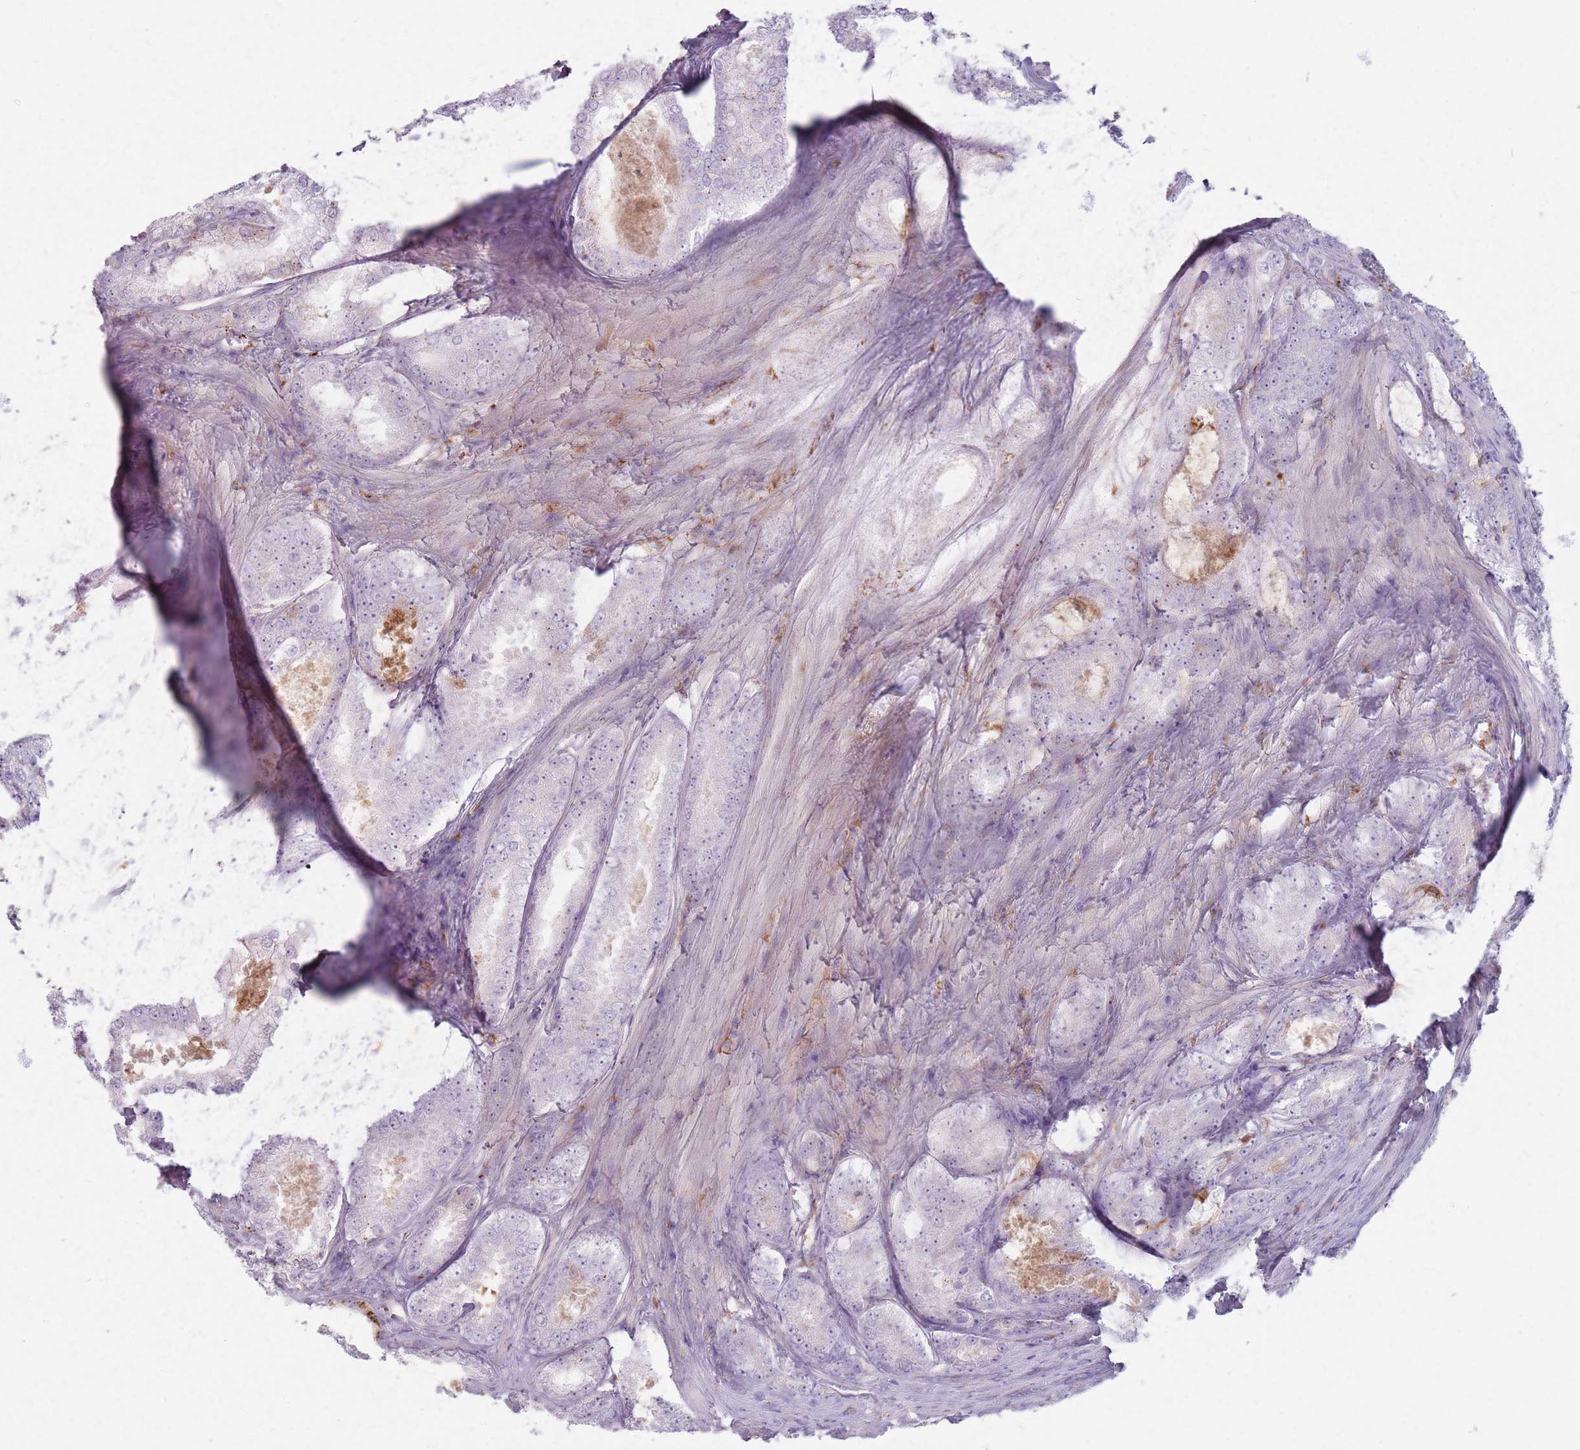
{"staining": {"intensity": "negative", "quantity": "none", "location": "none"}, "tissue": "prostate cancer", "cell_type": "Tumor cells", "image_type": "cancer", "snomed": [{"axis": "morphology", "description": "Adenocarcinoma, Low grade"}, {"axis": "topography", "description": "Prostate"}], "caption": "The histopathology image displays no significant staining in tumor cells of prostate cancer. (DAB IHC, high magnification).", "gene": "COLGALT1", "patient": {"sex": "male", "age": 68}}